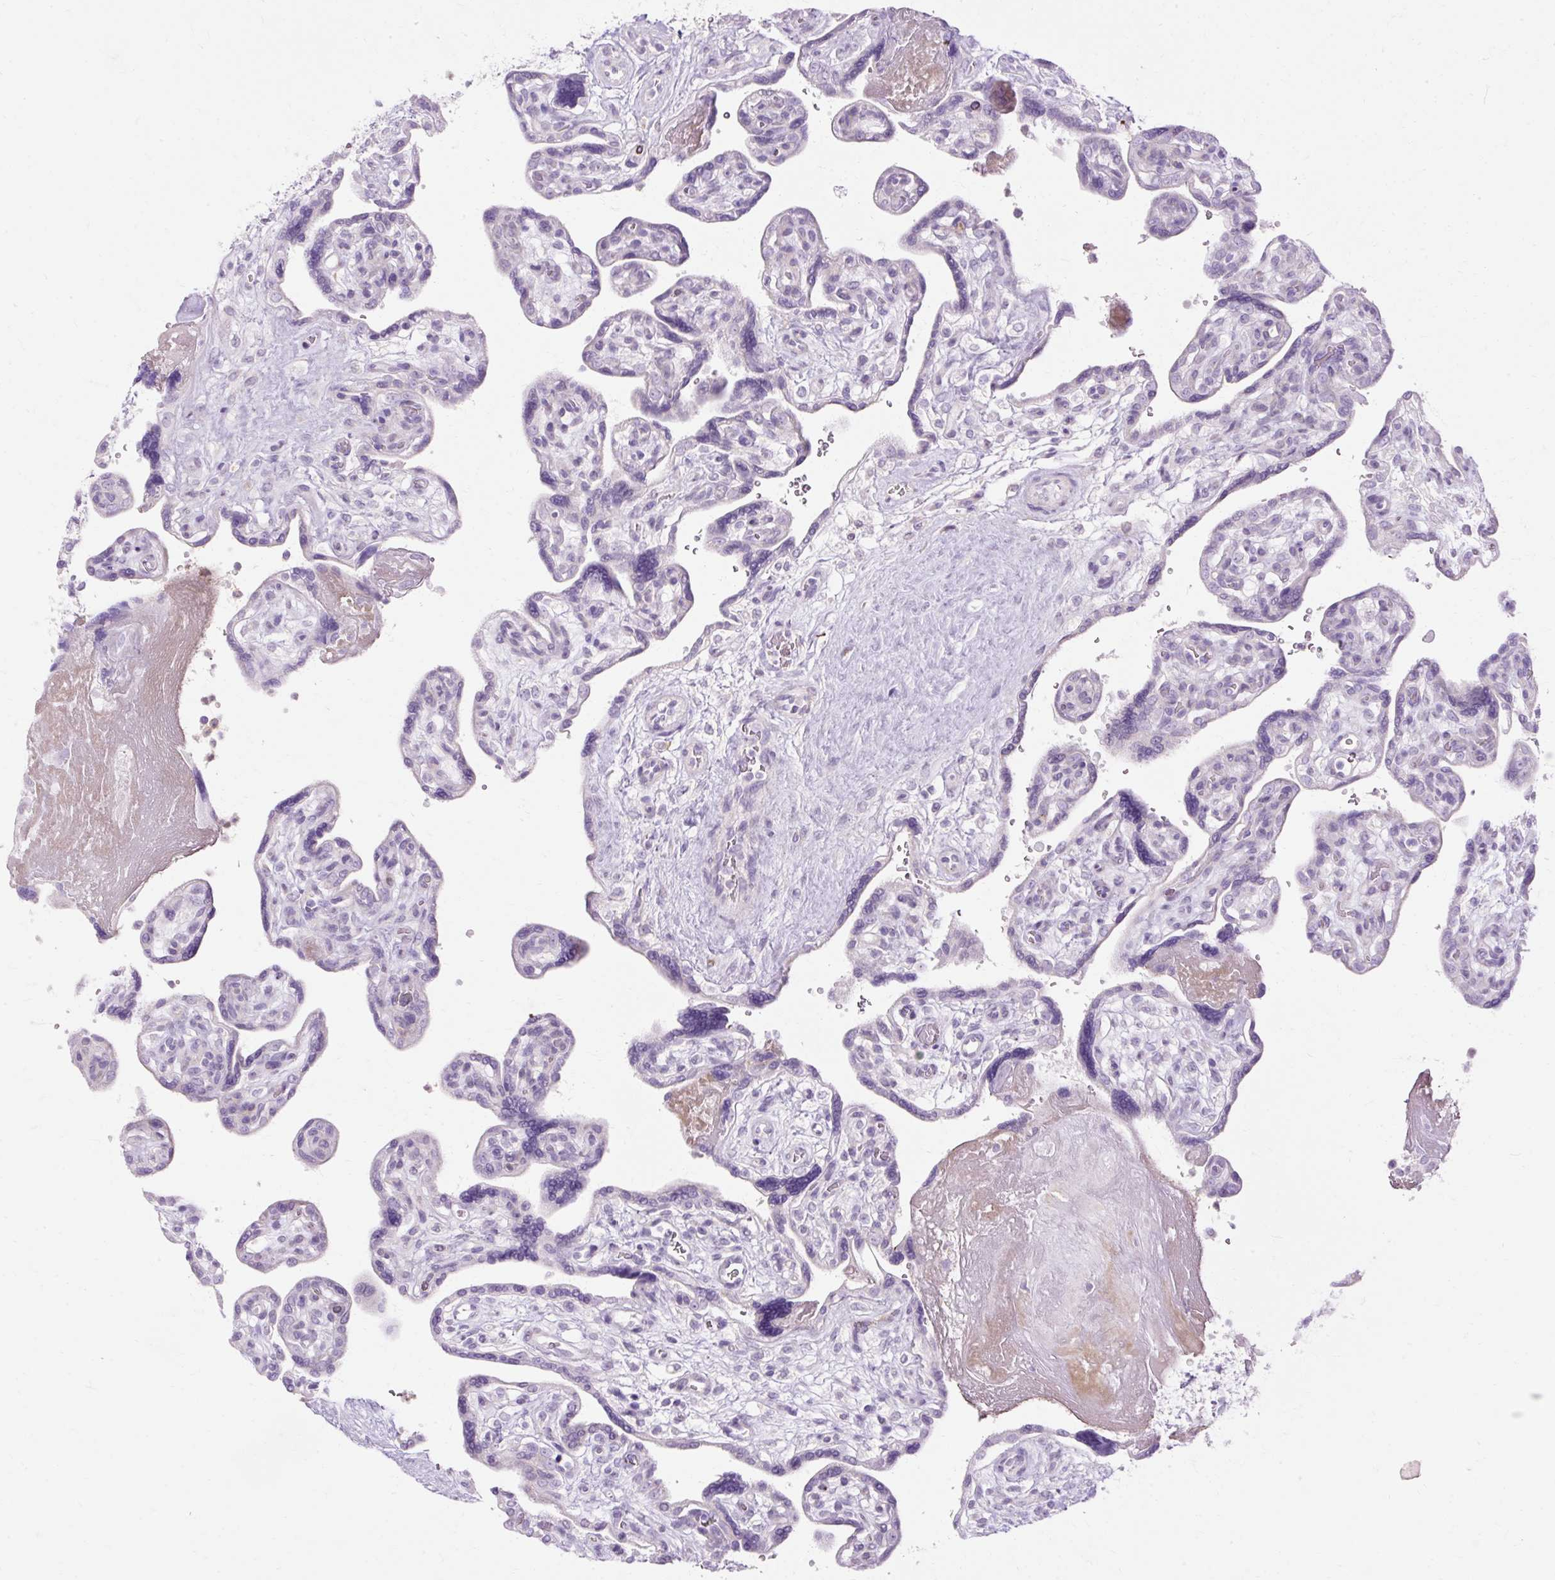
{"staining": {"intensity": "negative", "quantity": "none", "location": "none"}, "tissue": "placenta", "cell_type": "Trophoblastic cells", "image_type": "normal", "snomed": [{"axis": "morphology", "description": "Normal tissue, NOS"}, {"axis": "topography", "description": "Placenta"}], "caption": "Unremarkable placenta was stained to show a protein in brown. There is no significant staining in trophoblastic cells. The staining was performed using DAB to visualize the protein expression in brown, while the nuclei were stained in blue with hematoxylin (Magnification: 20x).", "gene": "HSD11B1", "patient": {"sex": "female", "age": 39}}